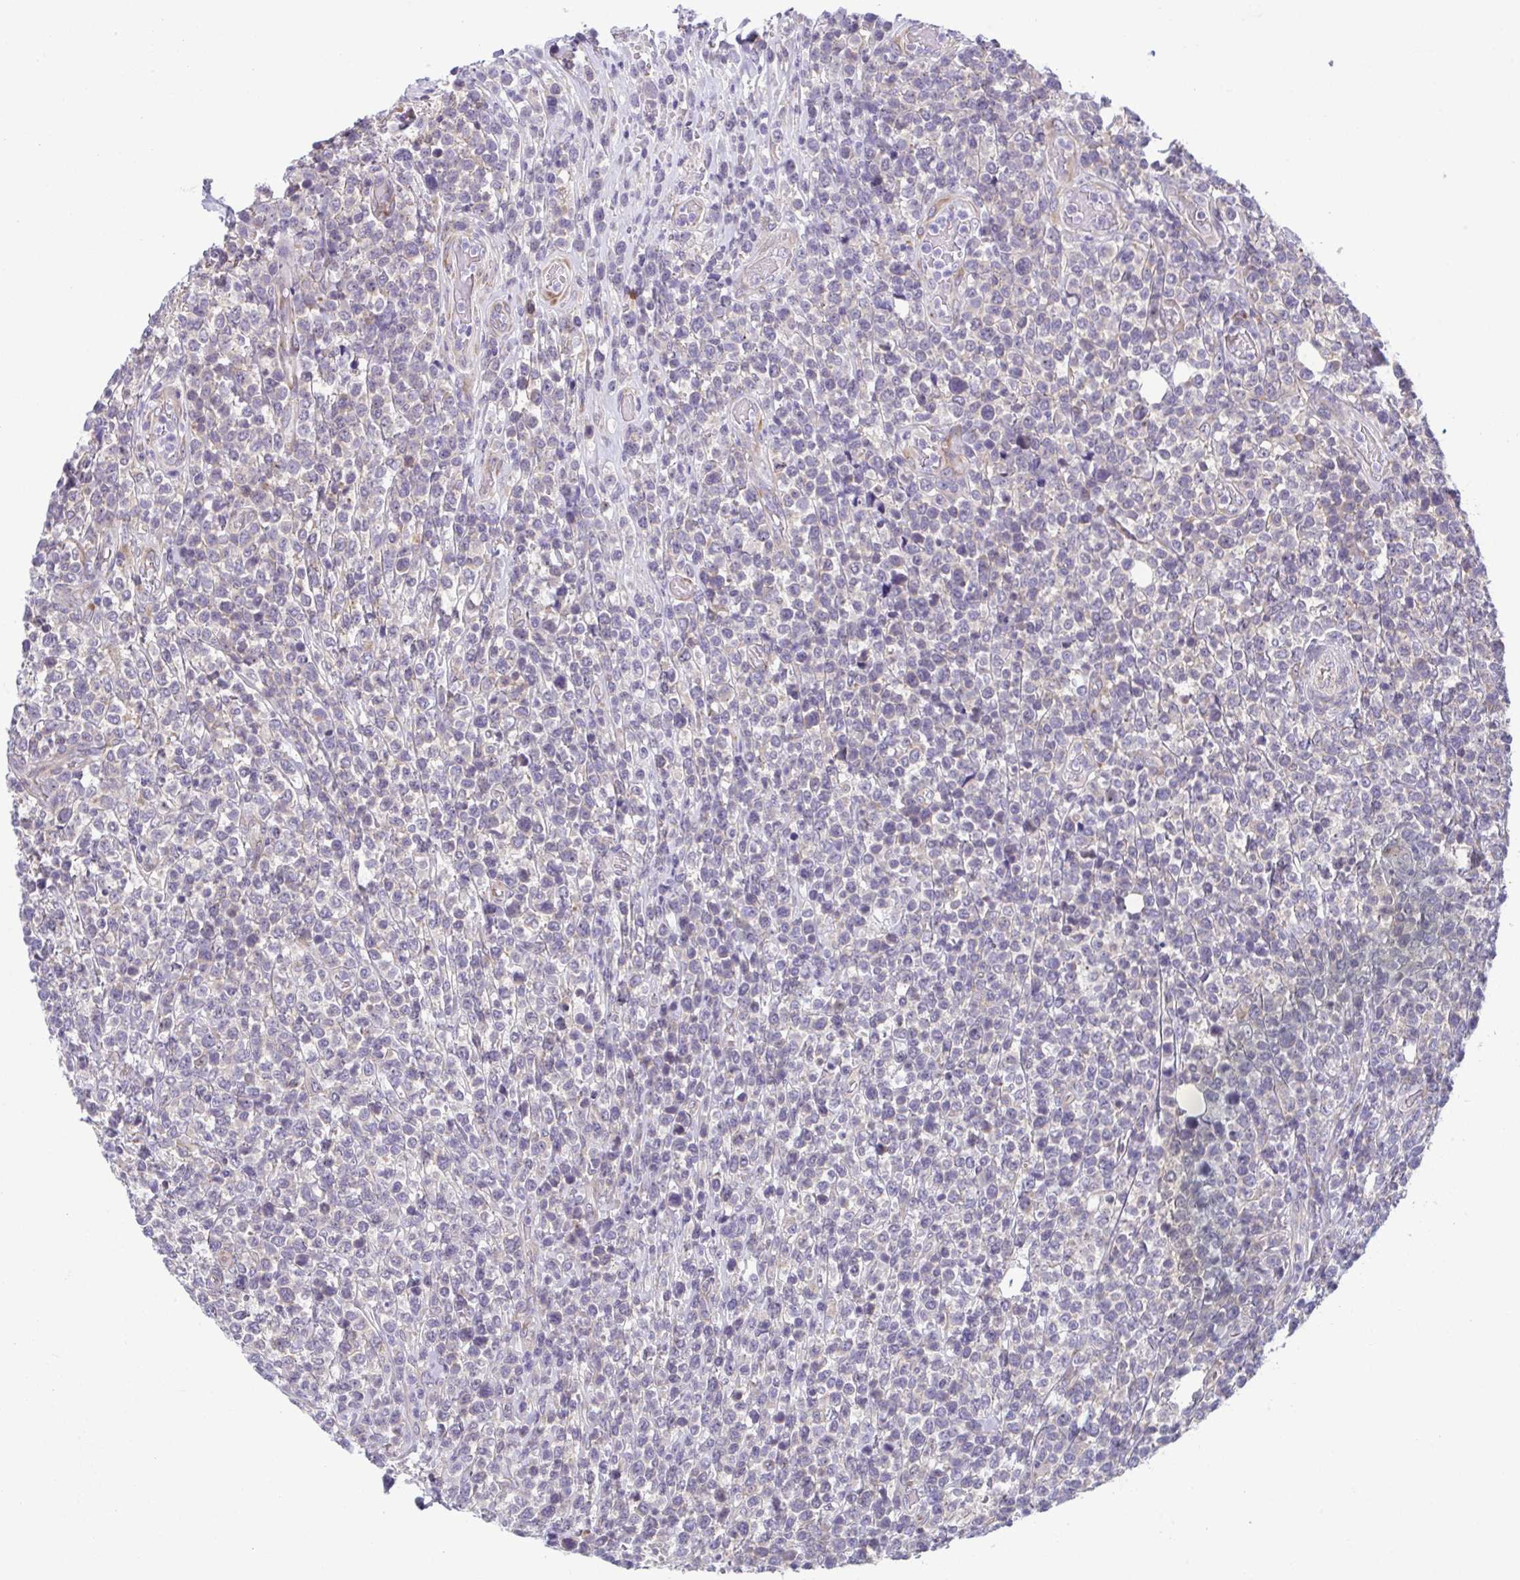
{"staining": {"intensity": "negative", "quantity": "none", "location": "none"}, "tissue": "lymphoma", "cell_type": "Tumor cells", "image_type": "cancer", "snomed": [{"axis": "morphology", "description": "Malignant lymphoma, non-Hodgkin's type, High grade"}, {"axis": "topography", "description": "Soft tissue"}], "caption": "Malignant lymphoma, non-Hodgkin's type (high-grade) stained for a protein using IHC exhibits no staining tumor cells.", "gene": "TMEM108", "patient": {"sex": "female", "age": 56}}